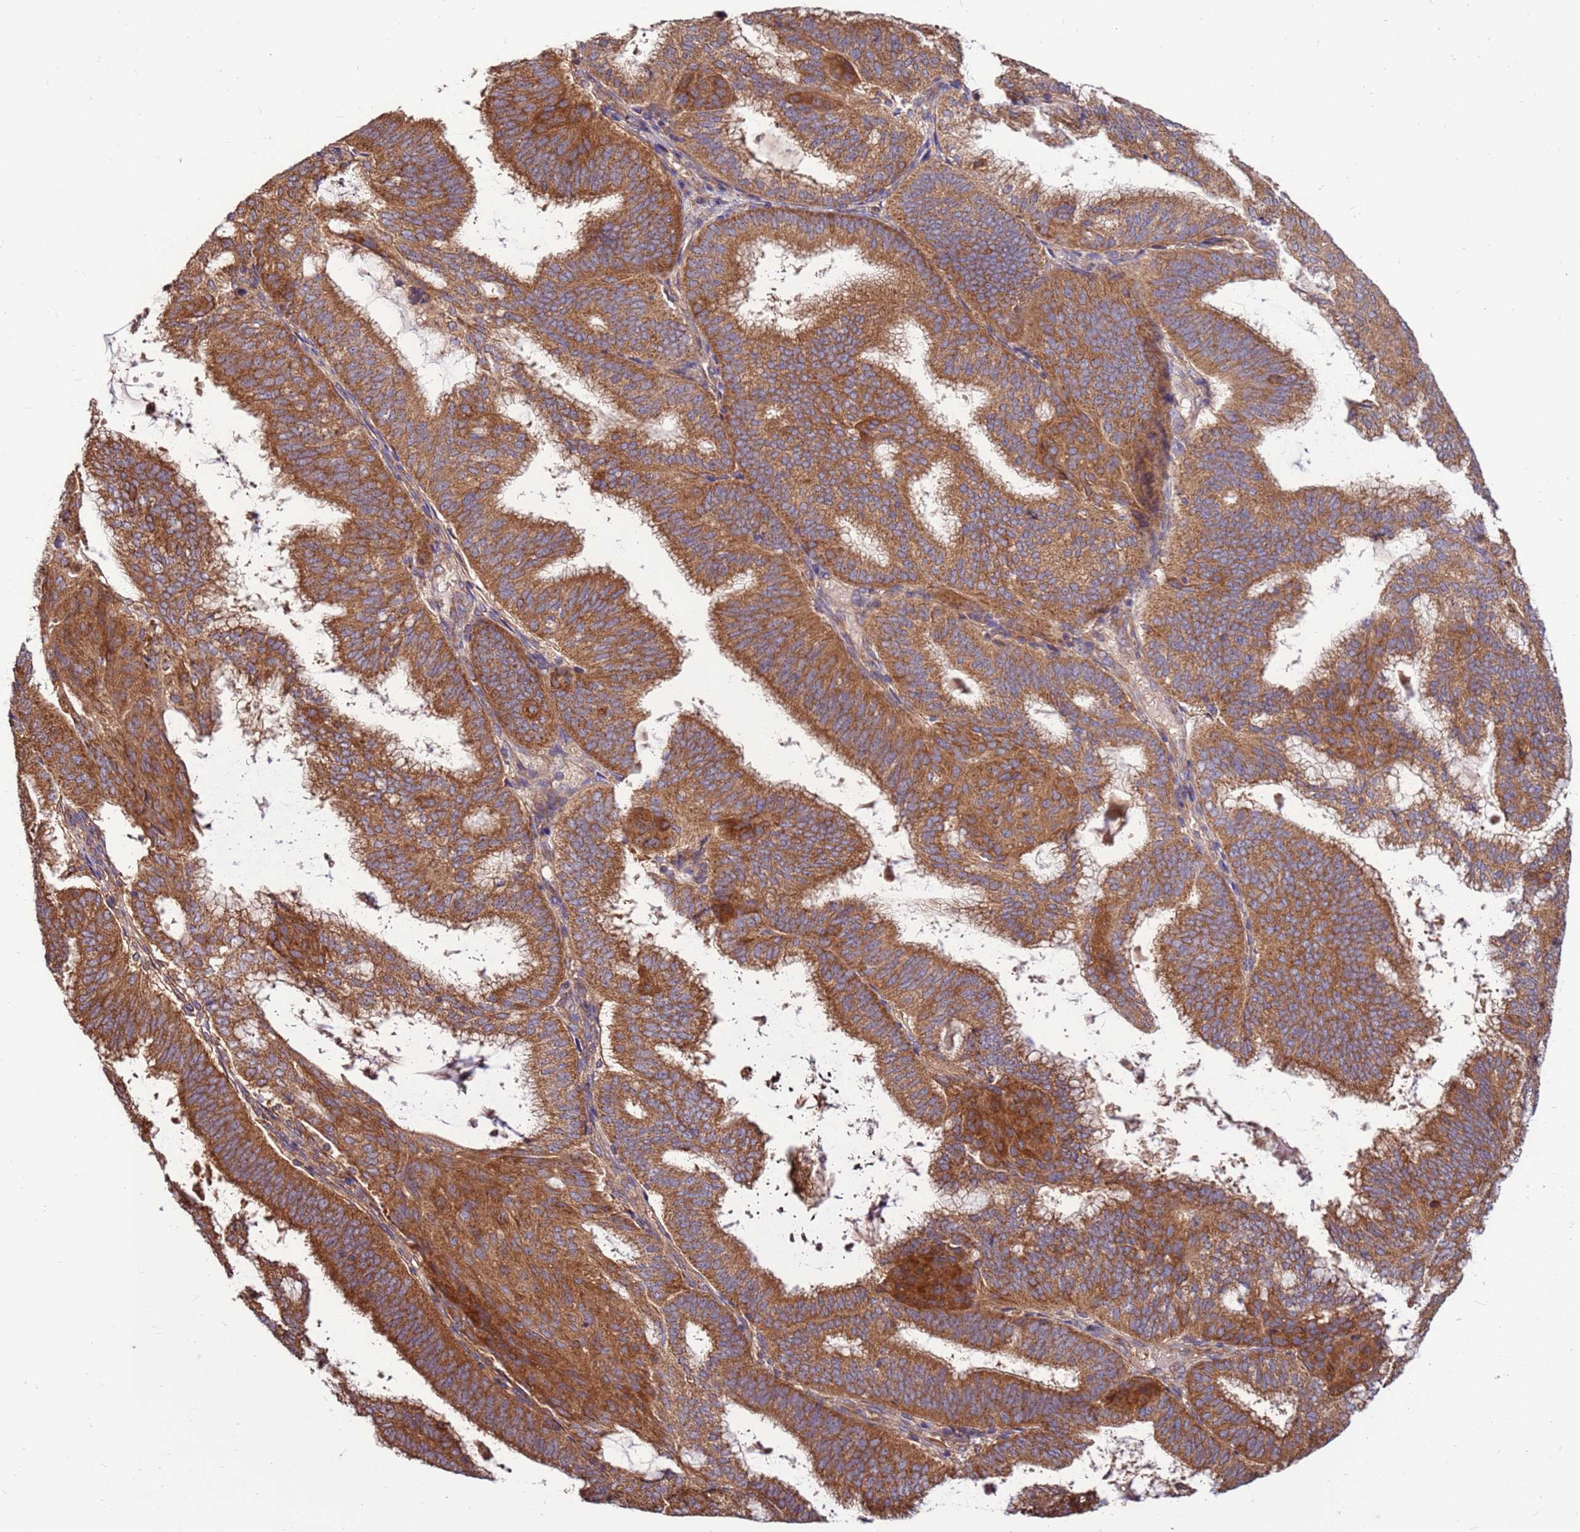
{"staining": {"intensity": "moderate", "quantity": ">75%", "location": "cytoplasmic/membranous"}, "tissue": "endometrial cancer", "cell_type": "Tumor cells", "image_type": "cancer", "snomed": [{"axis": "morphology", "description": "Adenocarcinoma, NOS"}, {"axis": "topography", "description": "Endometrium"}], "caption": "Adenocarcinoma (endometrial) stained with DAB immunohistochemistry exhibits medium levels of moderate cytoplasmic/membranous positivity in approximately >75% of tumor cells.", "gene": "SLC44A5", "patient": {"sex": "female", "age": 49}}